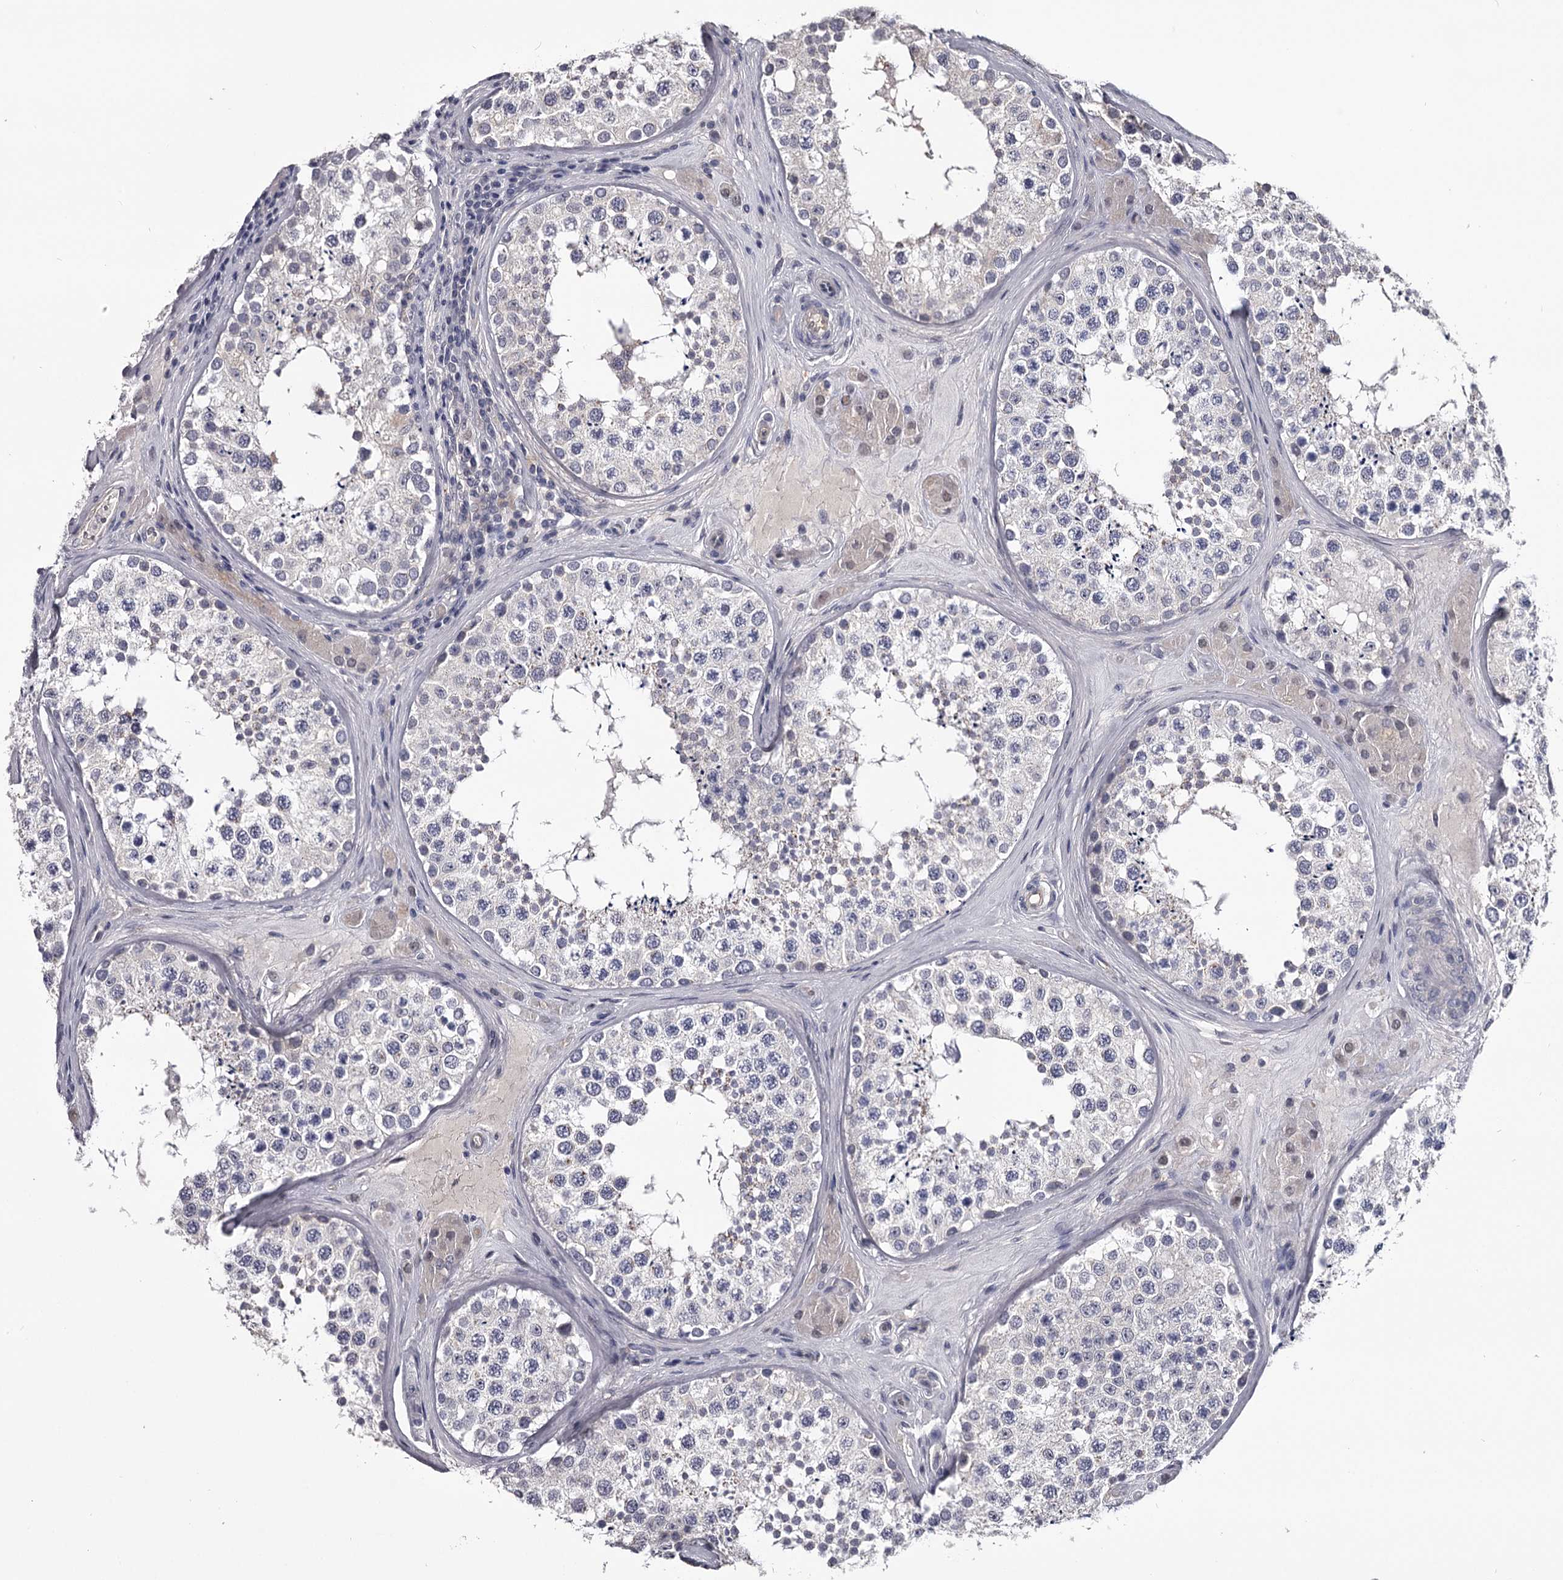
{"staining": {"intensity": "negative", "quantity": "none", "location": "none"}, "tissue": "testis", "cell_type": "Cells in seminiferous ducts", "image_type": "normal", "snomed": [{"axis": "morphology", "description": "Normal tissue, NOS"}, {"axis": "topography", "description": "Testis"}], "caption": "Immunohistochemical staining of unremarkable human testis displays no significant positivity in cells in seminiferous ducts.", "gene": "GSTO1", "patient": {"sex": "male", "age": 46}}